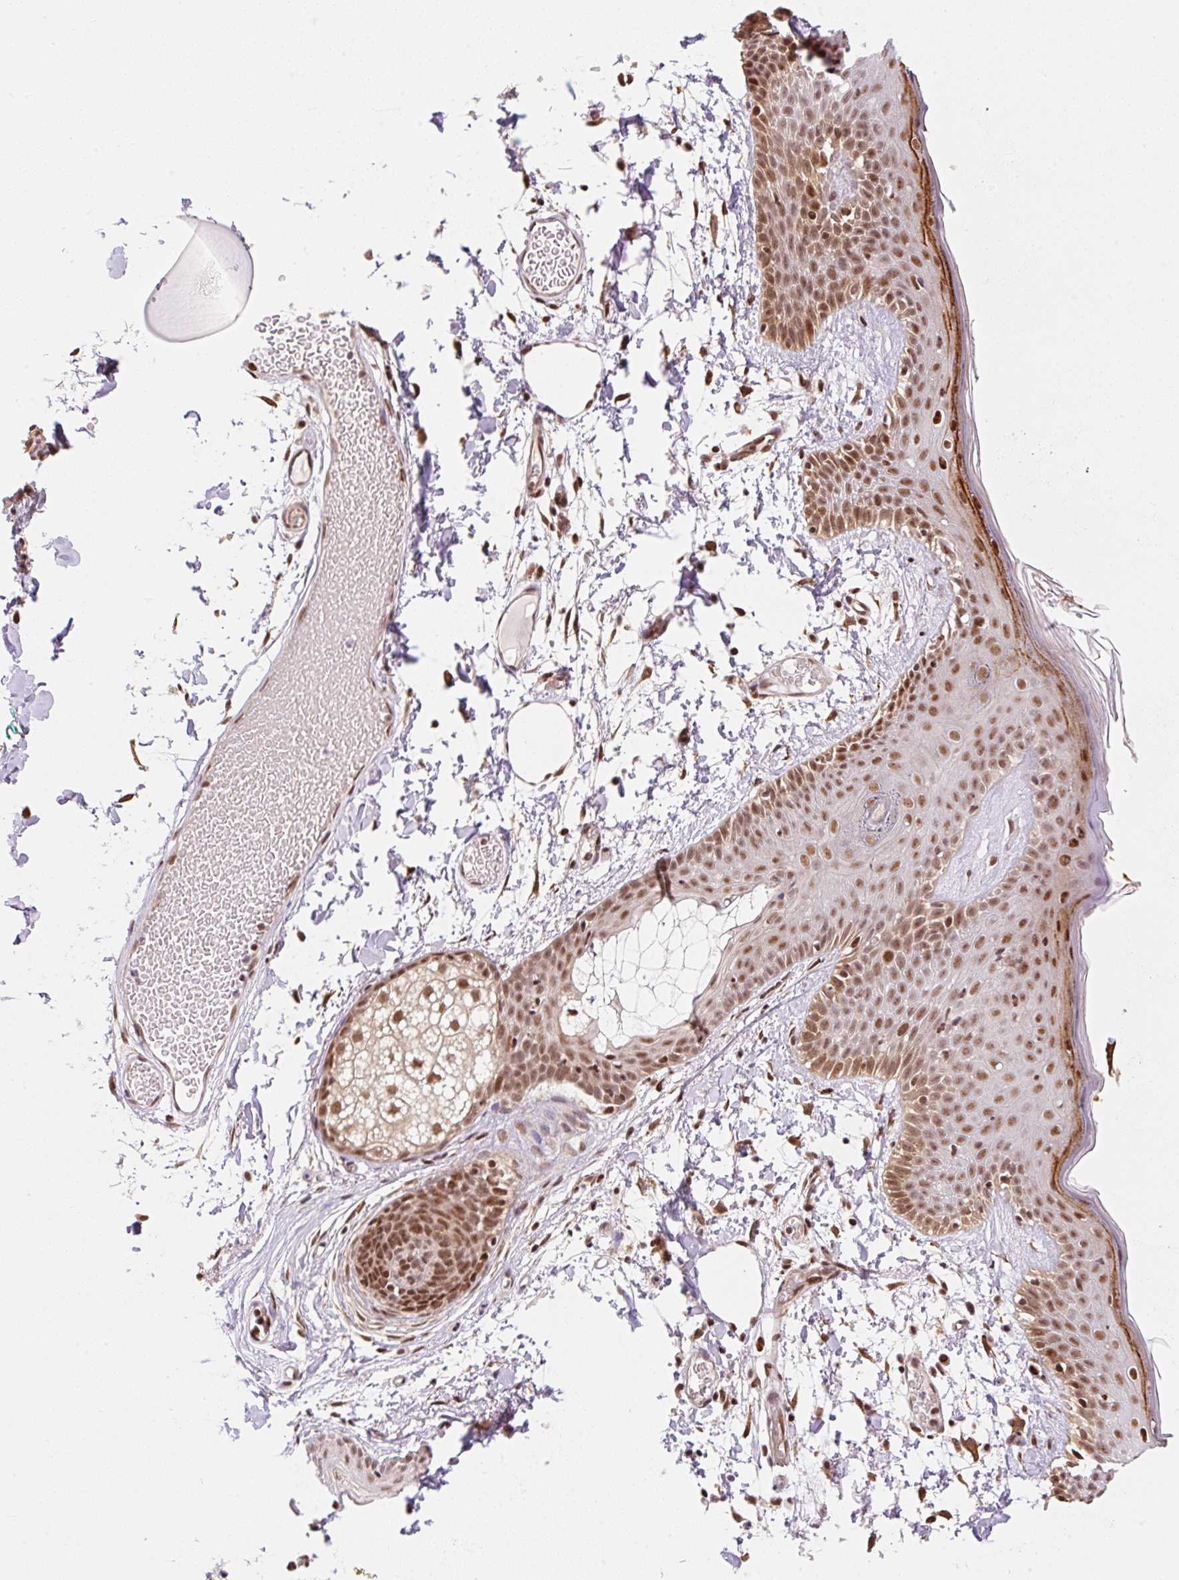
{"staining": {"intensity": "moderate", "quantity": ">75%", "location": "nuclear"}, "tissue": "skin", "cell_type": "Fibroblasts", "image_type": "normal", "snomed": [{"axis": "morphology", "description": "Normal tissue, NOS"}, {"axis": "topography", "description": "Skin"}], "caption": "This photomicrograph displays immunohistochemistry staining of unremarkable skin, with medium moderate nuclear staining in approximately >75% of fibroblasts.", "gene": "INTS8", "patient": {"sex": "male", "age": 79}}